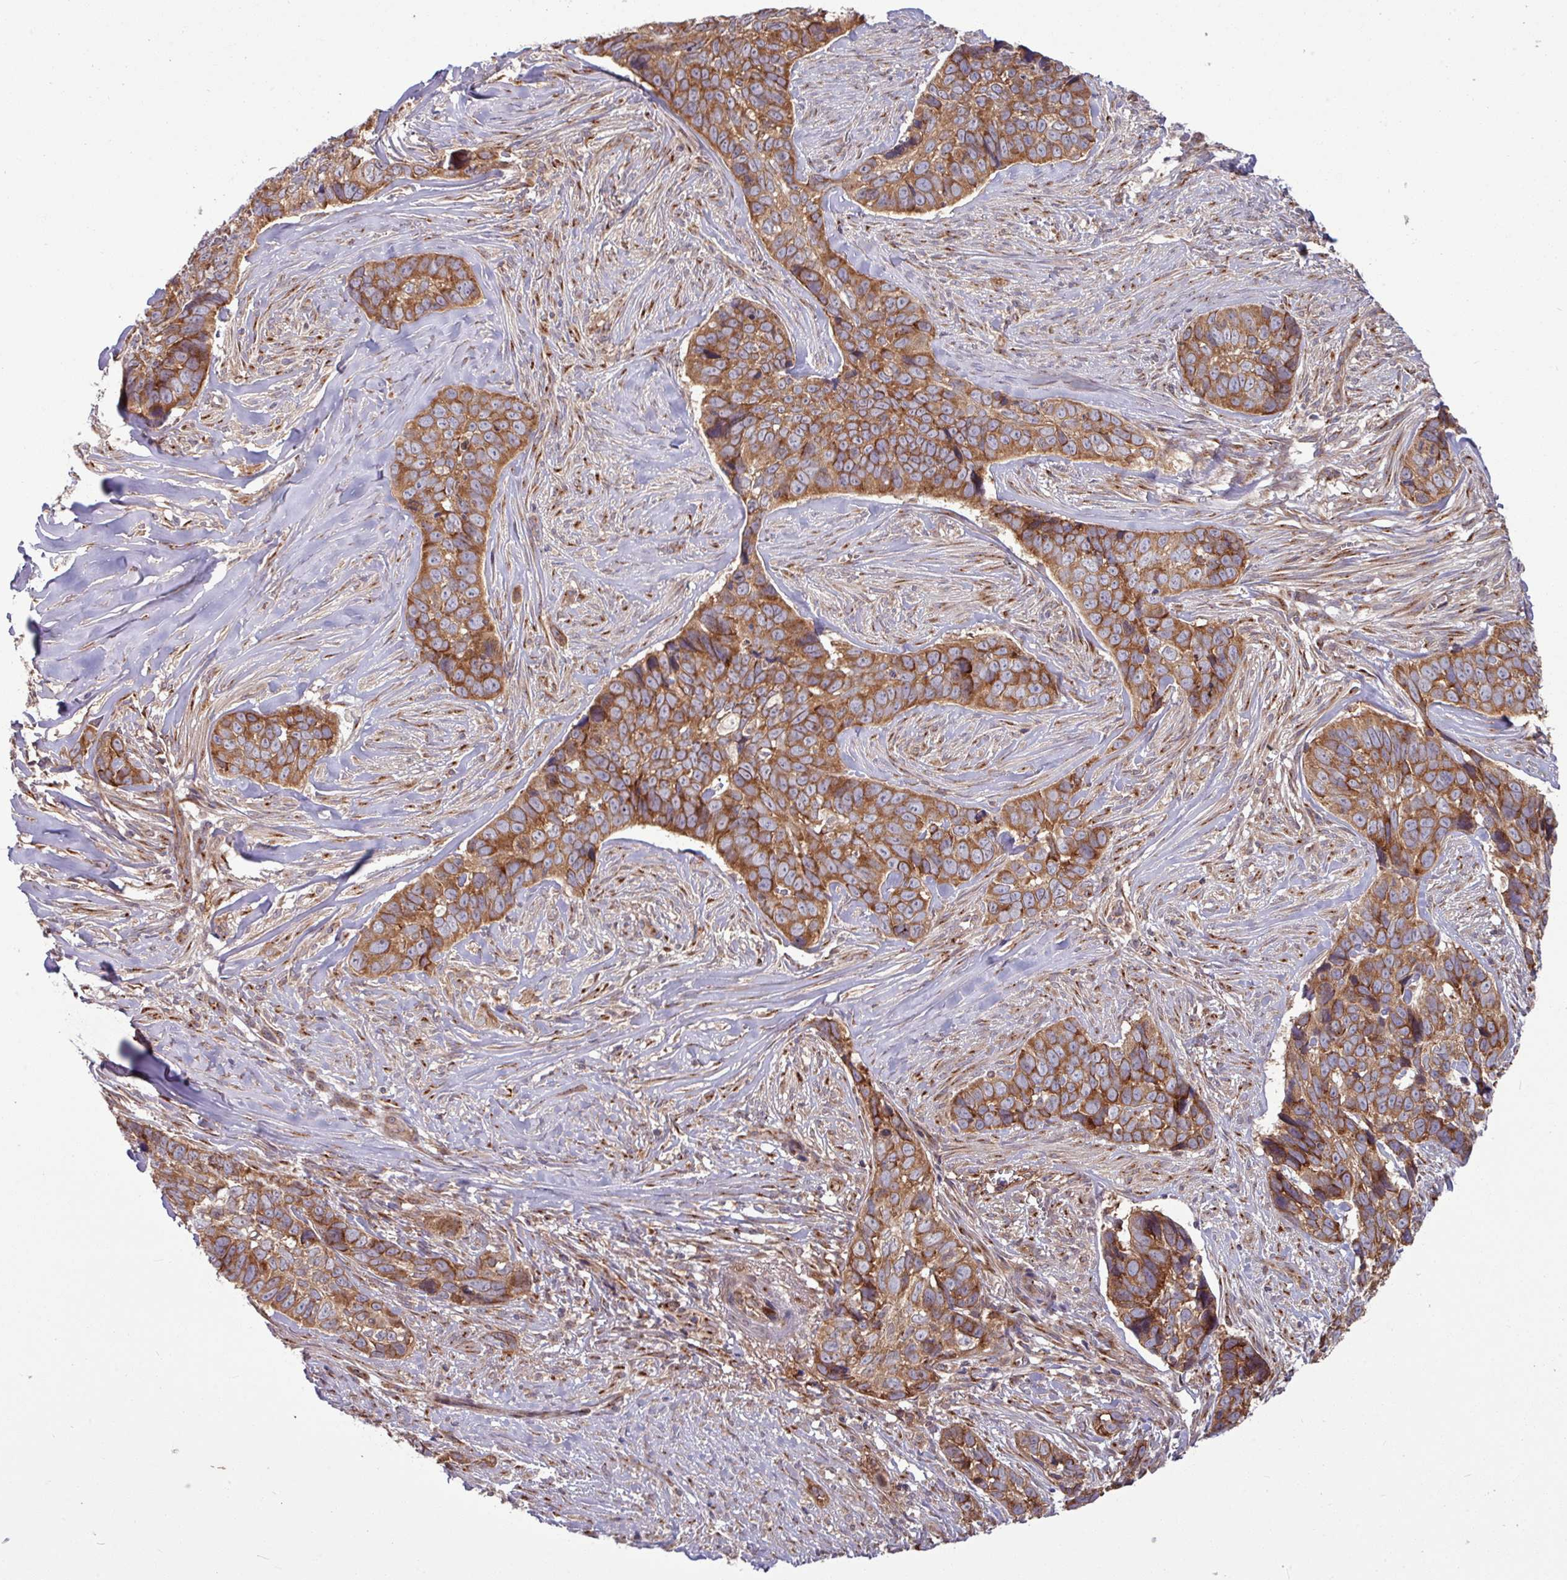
{"staining": {"intensity": "moderate", "quantity": ">75%", "location": "cytoplasmic/membranous"}, "tissue": "skin cancer", "cell_type": "Tumor cells", "image_type": "cancer", "snomed": [{"axis": "morphology", "description": "Basal cell carcinoma"}, {"axis": "topography", "description": "Skin"}], "caption": "IHC (DAB) staining of human skin cancer demonstrates moderate cytoplasmic/membranous protein staining in approximately >75% of tumor cells.", "gene": "LSM12", "patient": {"sex": "female", "age": 82}}